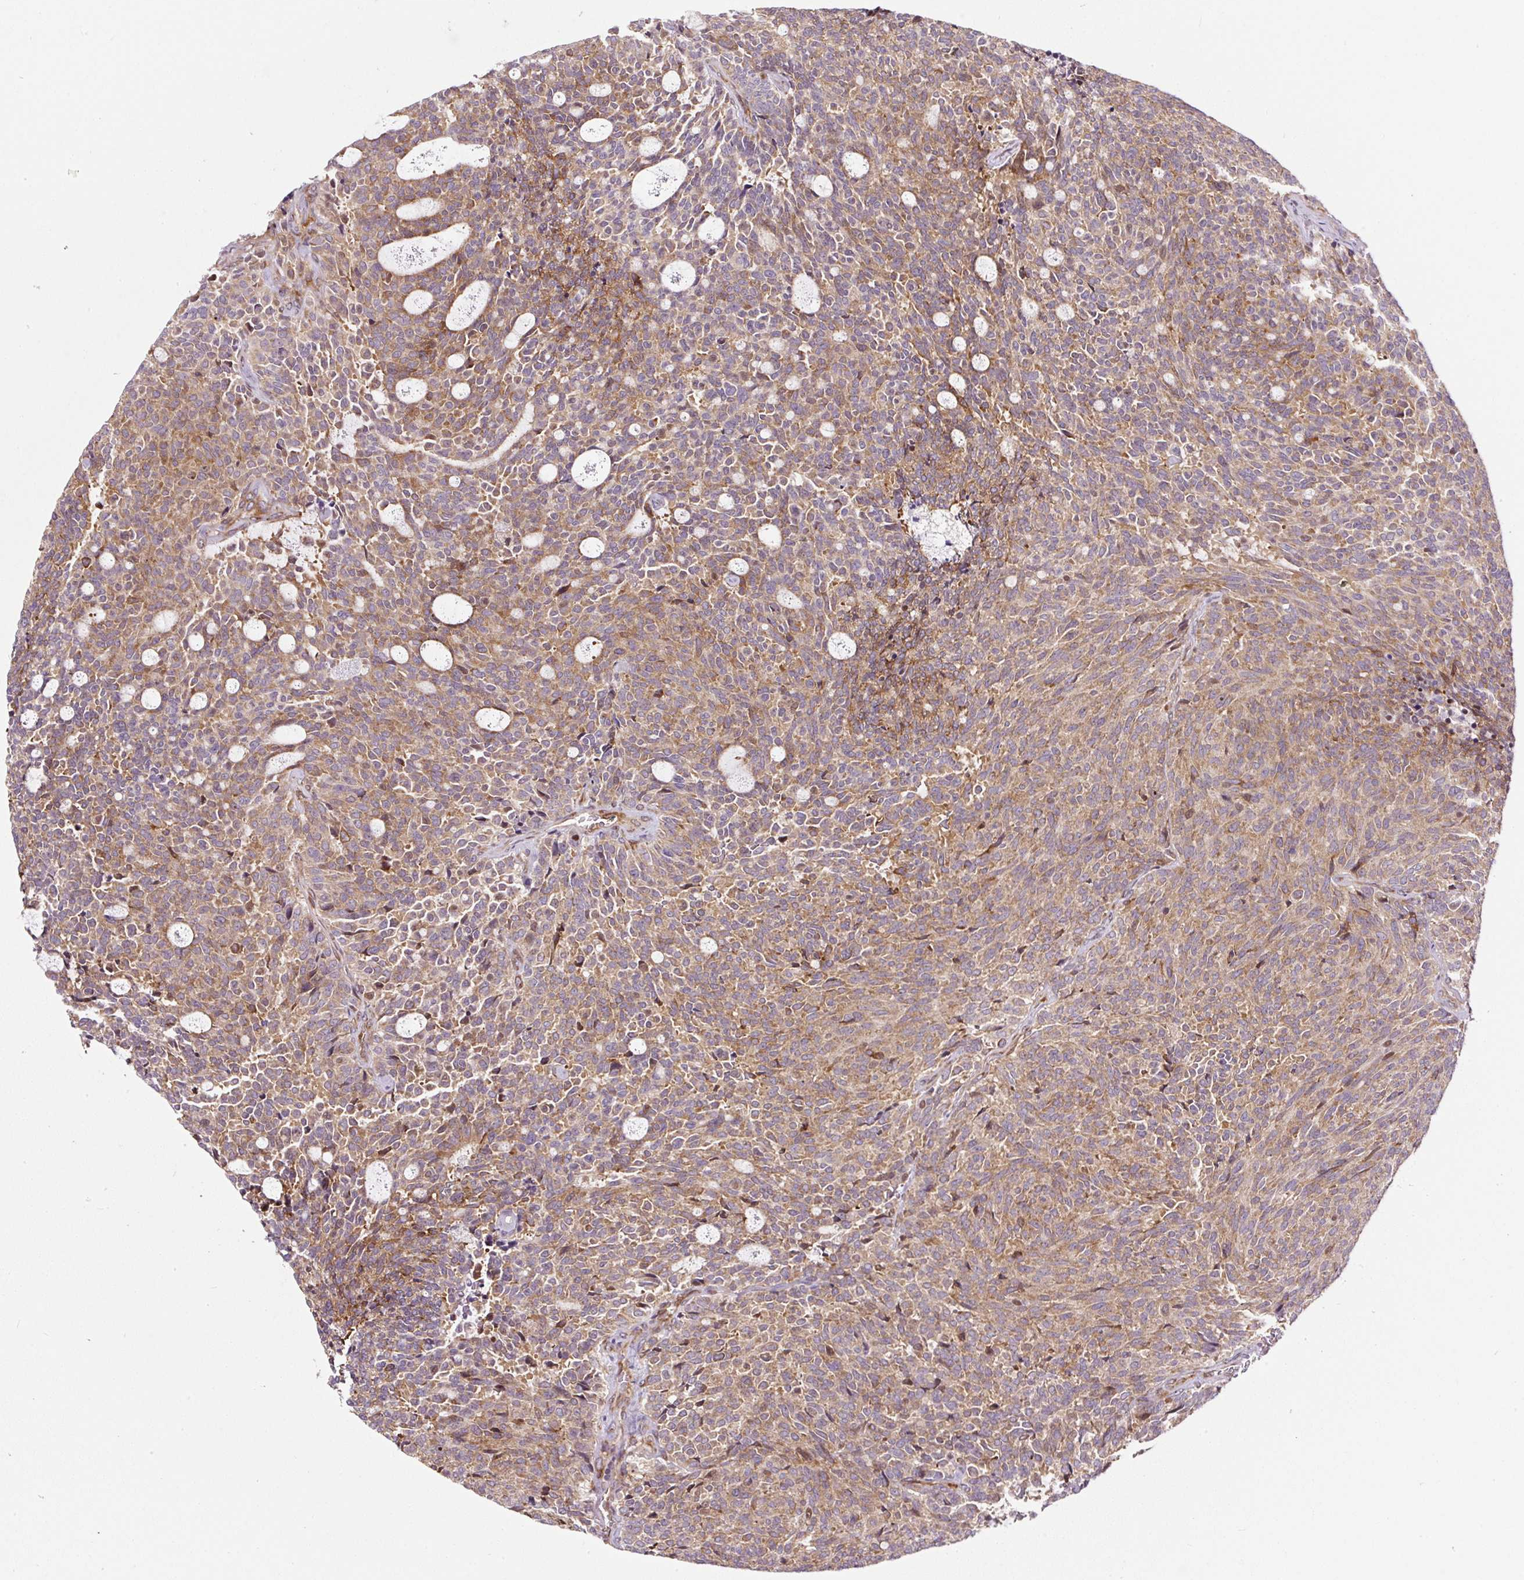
{"staining": {"intensity": "moderate", "quantity": "25%-75%", "location": "cytoplasmic/membranous,nuclear"}, "tissue": "carcinoid", "cell_type": "Tumor cells", "image_type": "cancer", "snomed": [{"axis": "morphology", "description": "Carcinoid, malignant, NOS"}, {"axis": "topography", "description": "Pancreas"}], "caption": "Immunohistochemical staining of human carcinoid shows medium levels of moderate cytoplasmic/membranous and nuclear positivity in about 25%-75% of tumor cells. The protein of interest is stained brown, and the nuclei are stained in blue (DAB (3,3'-diaminobenzidine) IHC with brightfield microscopy, high magnification).", "gene": "KDM4E", "patient": {"sex": "female", "age": 54}}